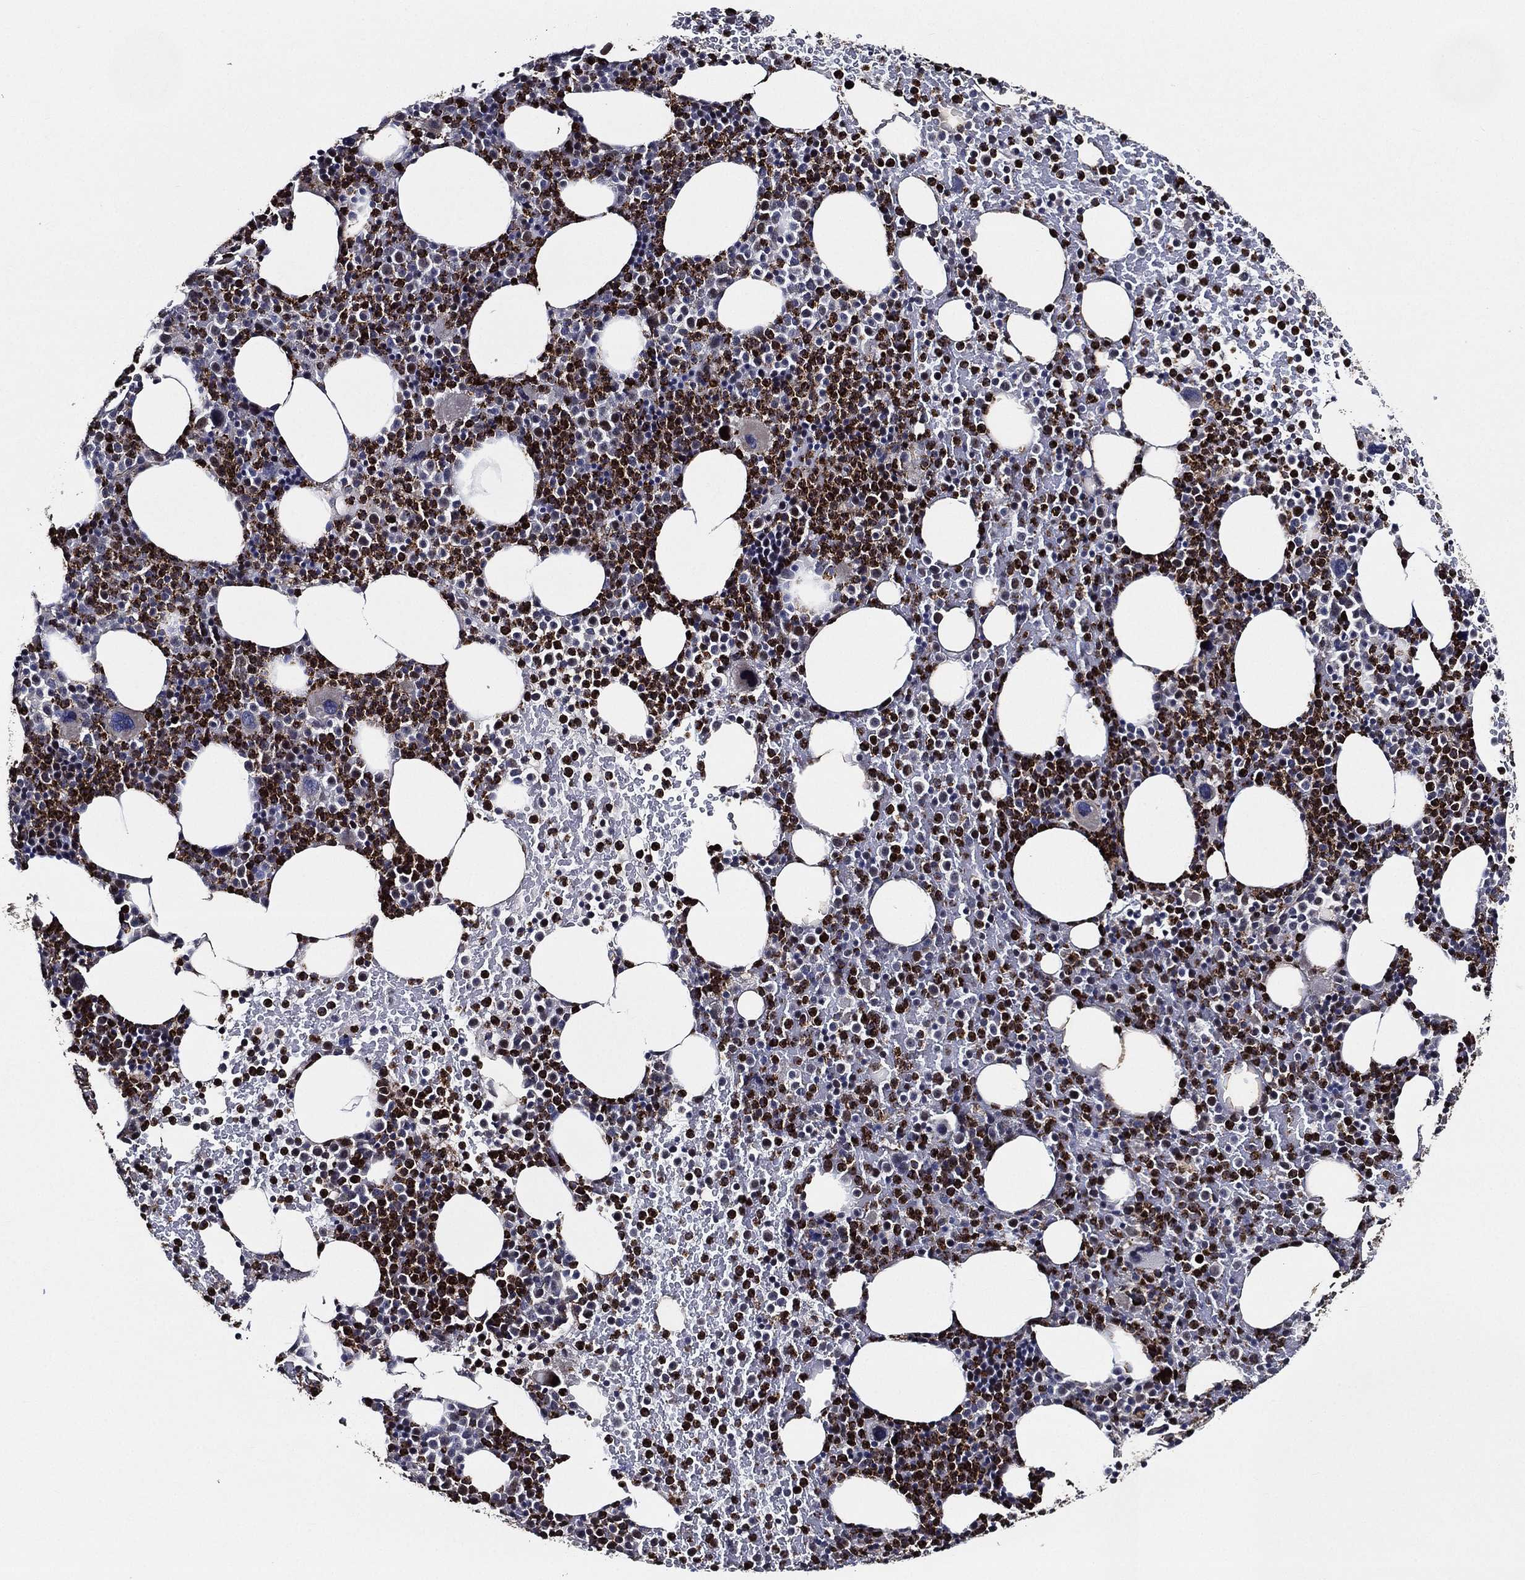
{"staining": {"intensity": "strong", "quantity": "25%-75%", "location": "cytoplasmic/membranous,nuclear"}, "tissue": "bone marrow", "cell_type": "Hematopoietic cells", "image_type": "normal", "snomed": [{"axis": "morphology", "description": "Normal tissue, NOS"}, {"axis": "topography", "description": "Bone marrow"}], "caption": "Immunohistochemical staining of unremarkable human bone marrow displays 25%-75% levels of strong cytoplasmic/membranous,nuclear protein staining in about 25%-75% of hematopoietic cells.", "gene": "KIF20B", "patient": {"sex": "male", "age": 83}}